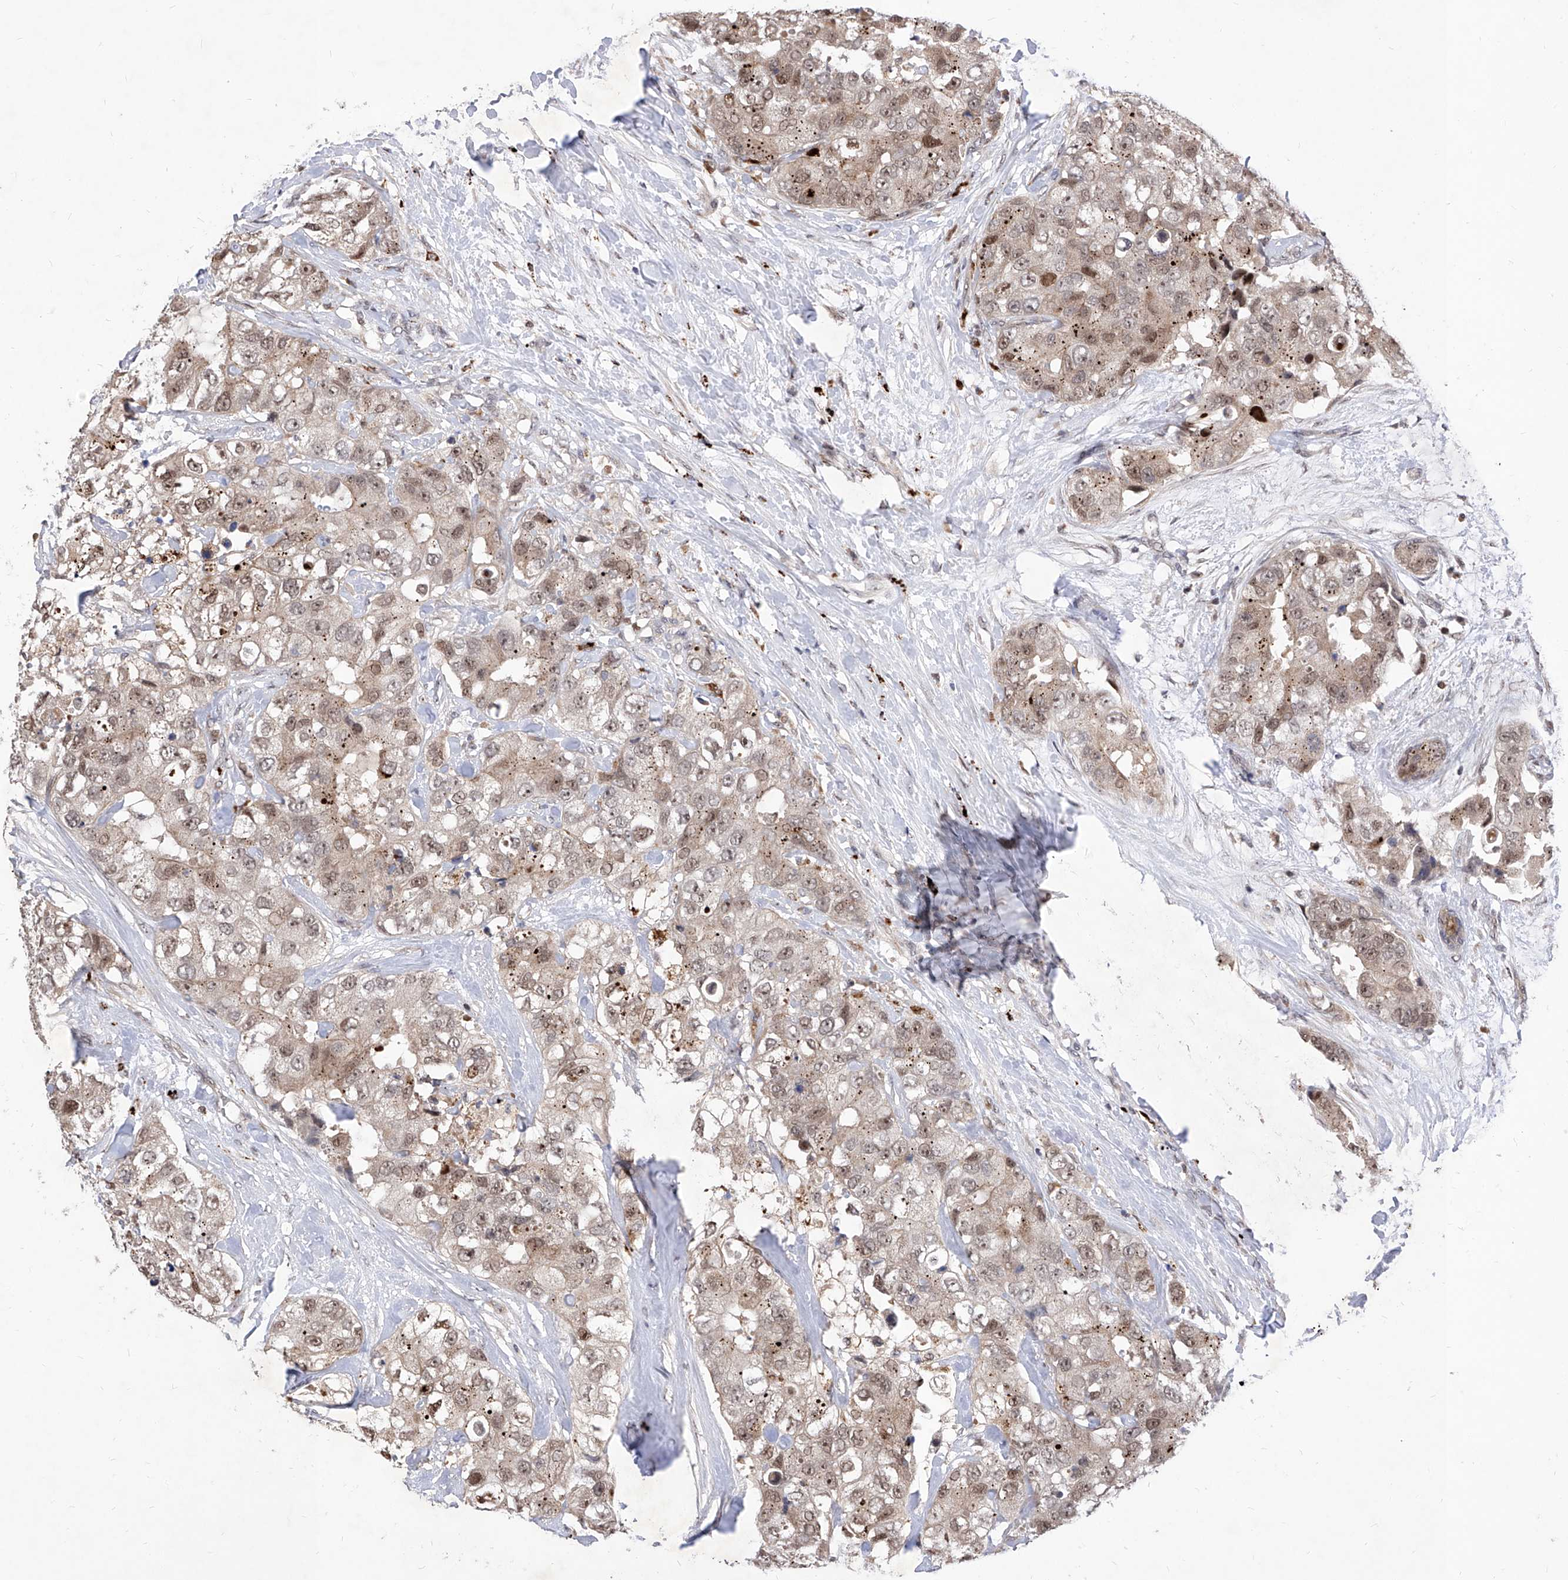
{"staining": {"intensity": "weak", "quantity": ">75%", "location": "cytoplasmic/membranous,nuclear"}, "tissue": "breast cancer", "cell_type": "Tumor cells", "image_type": "cancer", "snomed": [{"axis": "morphology", "description": "Duct carcinoma"}, {"axis": "topography", "description": "Breast"}], "caption": "IHC of human breast cancer (intraductal carcinoma) displays low levels of weak cytoplasmic/membranous and nuclear positivity in approximately >75% of tumor cells.", "gene": "LGR4", "patient": {"sex": "female", "age": 62}}